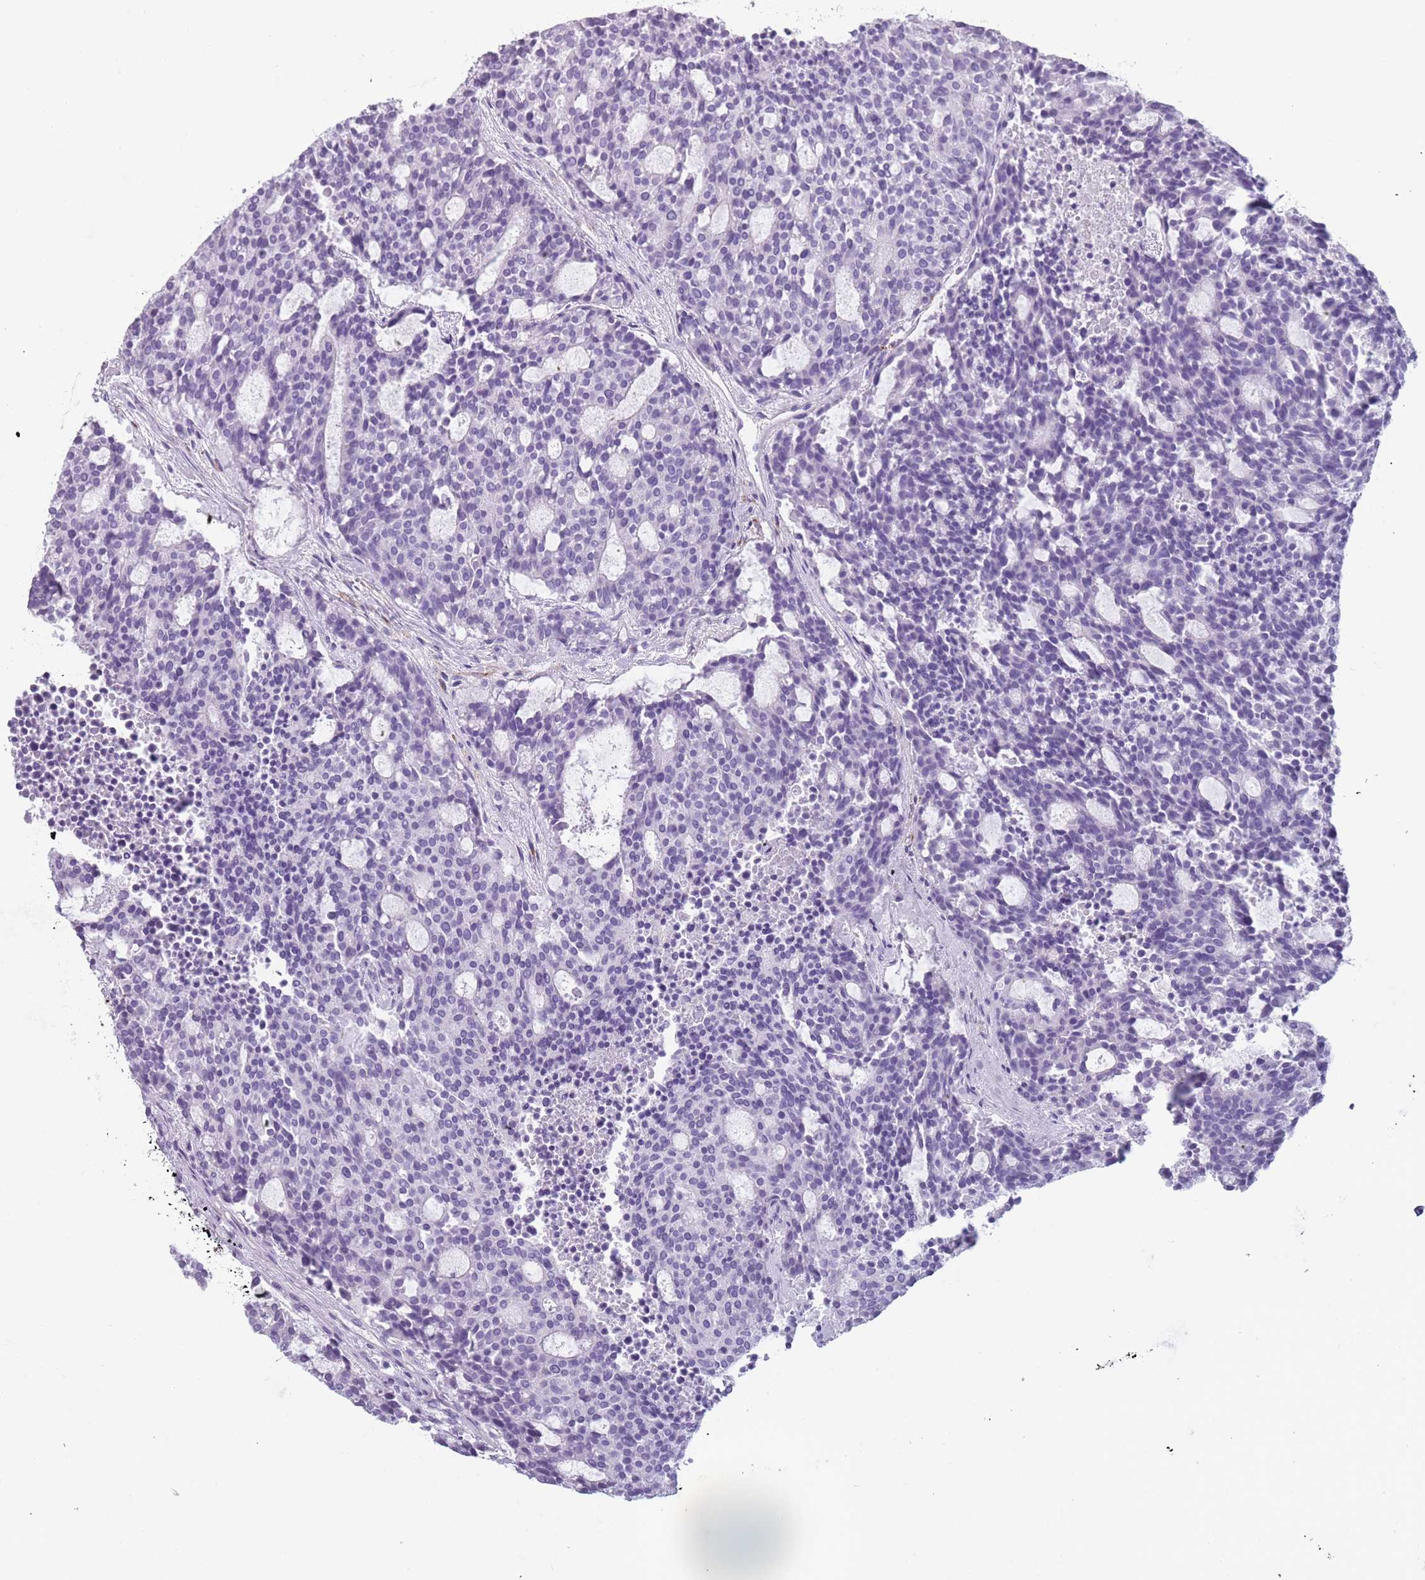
{"staining": {"intensity": "negative", "quantity": "none", "location": "none"}, "tissue": "carcinoid", "cell_type": "Tumor cells", "image_type": "cancer", "snomed": [{"axis": "morphology", "description": "Carcinoid, malignant, NOS"}, {"axis": "topography", "description": "Pancreas"}], "caption": "Photomicrograph shows no significant protein positivity in tumor cells of carcinoid.", "gene": "COLEC12", "patient": {"sex": "female", "age": 54}}